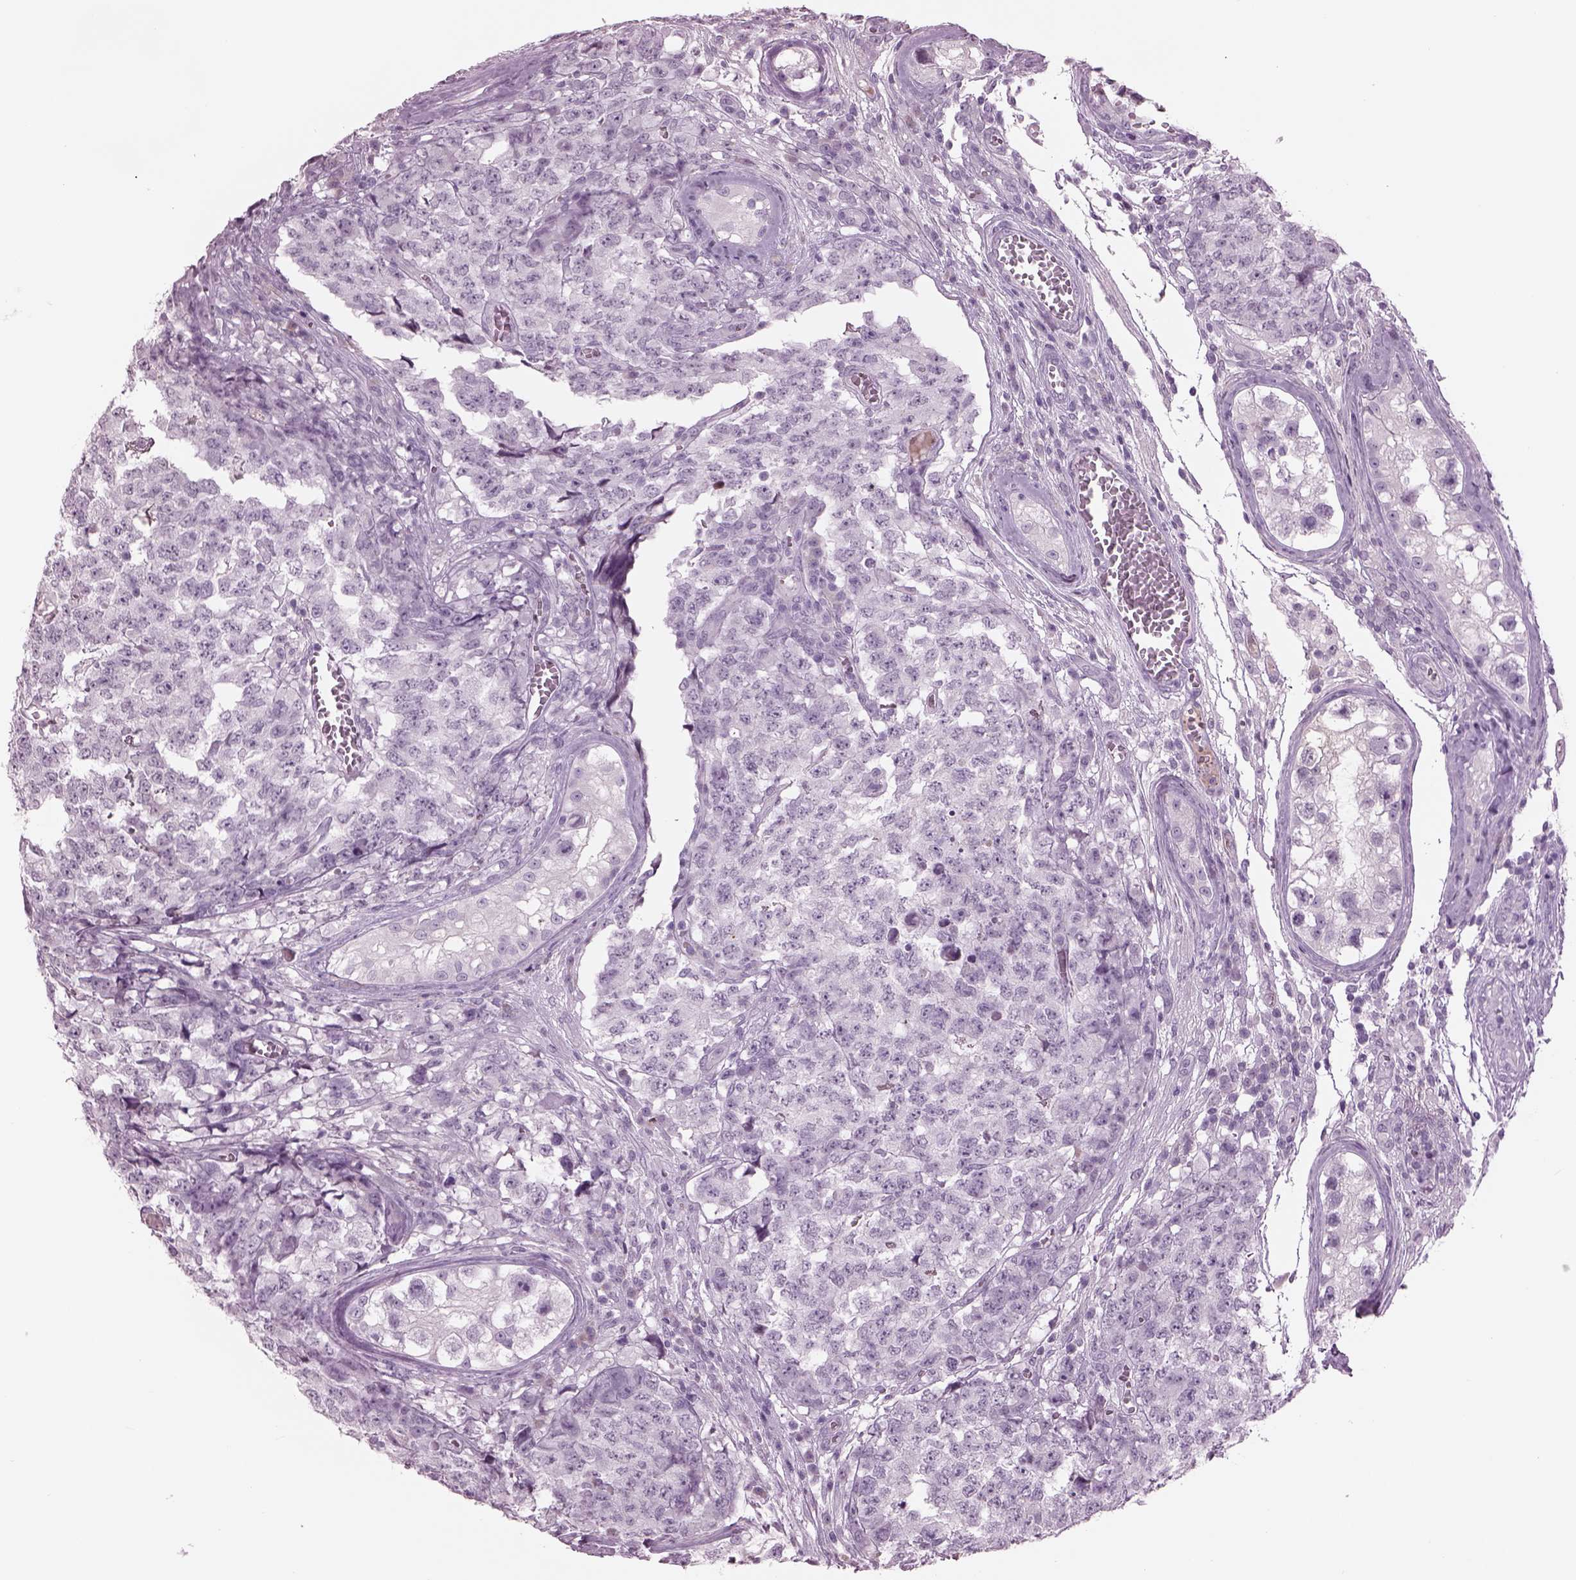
{"staining": {"intensity": "negative", "quantity": "none", "location": "none"}, "tissue": "testis cancer", "cell_type": "Tumor cells", "image_type": "cancer", "snomed": [{"axis": "morphology", "description": "Carcinoma, Embryonal, NOS"}, {"axis": "topography", "description": "Testis"}], "caption": "Image shows no protein expression in tumor cells of testis cancer (embryonal carcinoma) tissue.", "gene": "CYLC1", "patient": {"sex": "male", "age": 23}}